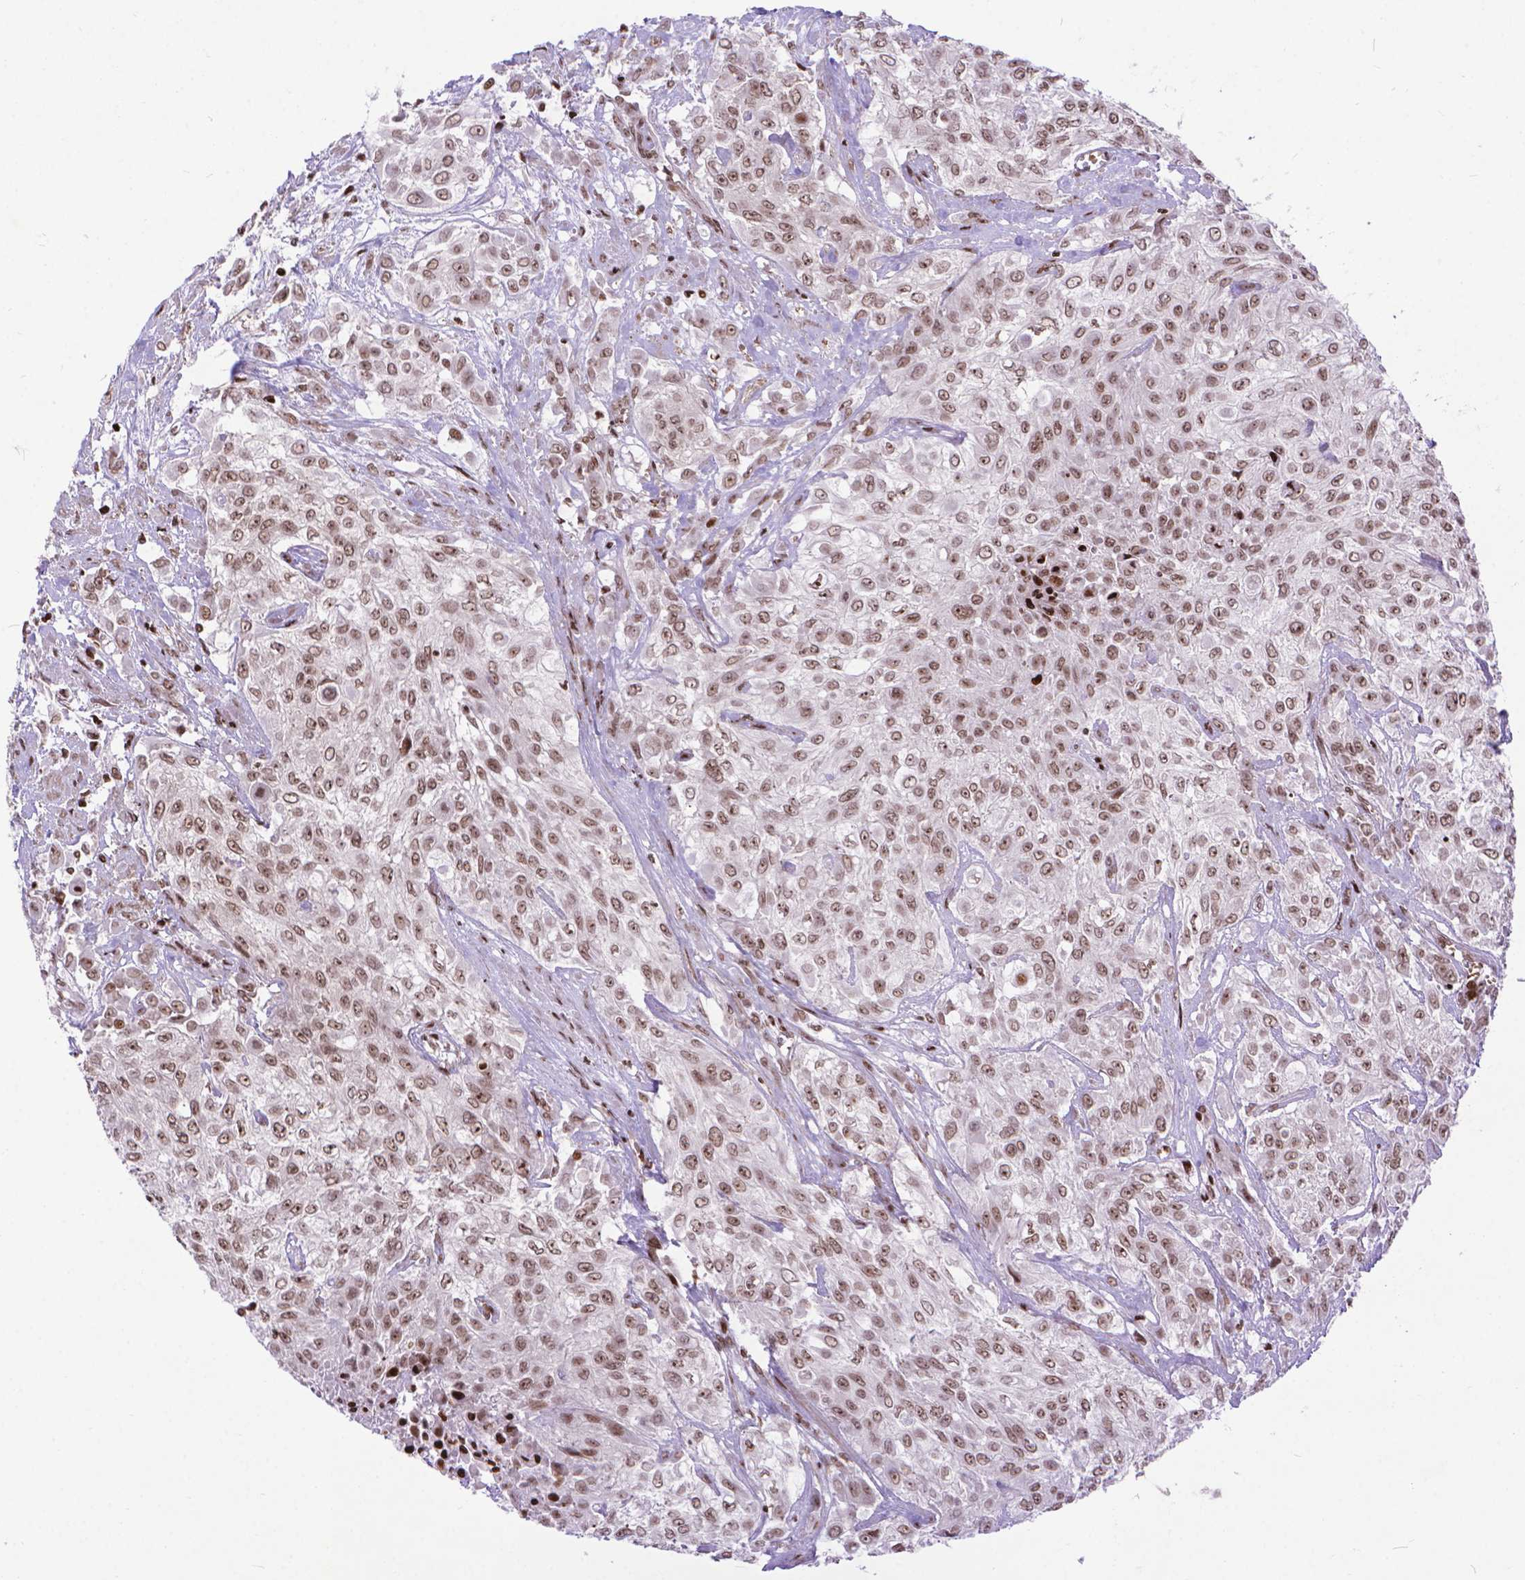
{"staining": {"intensity": "weak", "quantity": ">75%", "location": "nuclear"}, "tissue": "urothelial cancer", "cell_type": "Tumor cells", "image_type": "cancer", "snomed": [{"axis": "morphology", "description": "Urothelial carcinoma, High grade"}, {"axis": "topography", "description": "Urinary bladder"}], "caption": "There is low levels of weak nuclear positivity in tumor cells of high-grade urothelial carcinoma, as demonstrated by immunohistochemical staining (brown color).", "gene": "AMER1", "patient": {"sex": "male", "age": 57}}